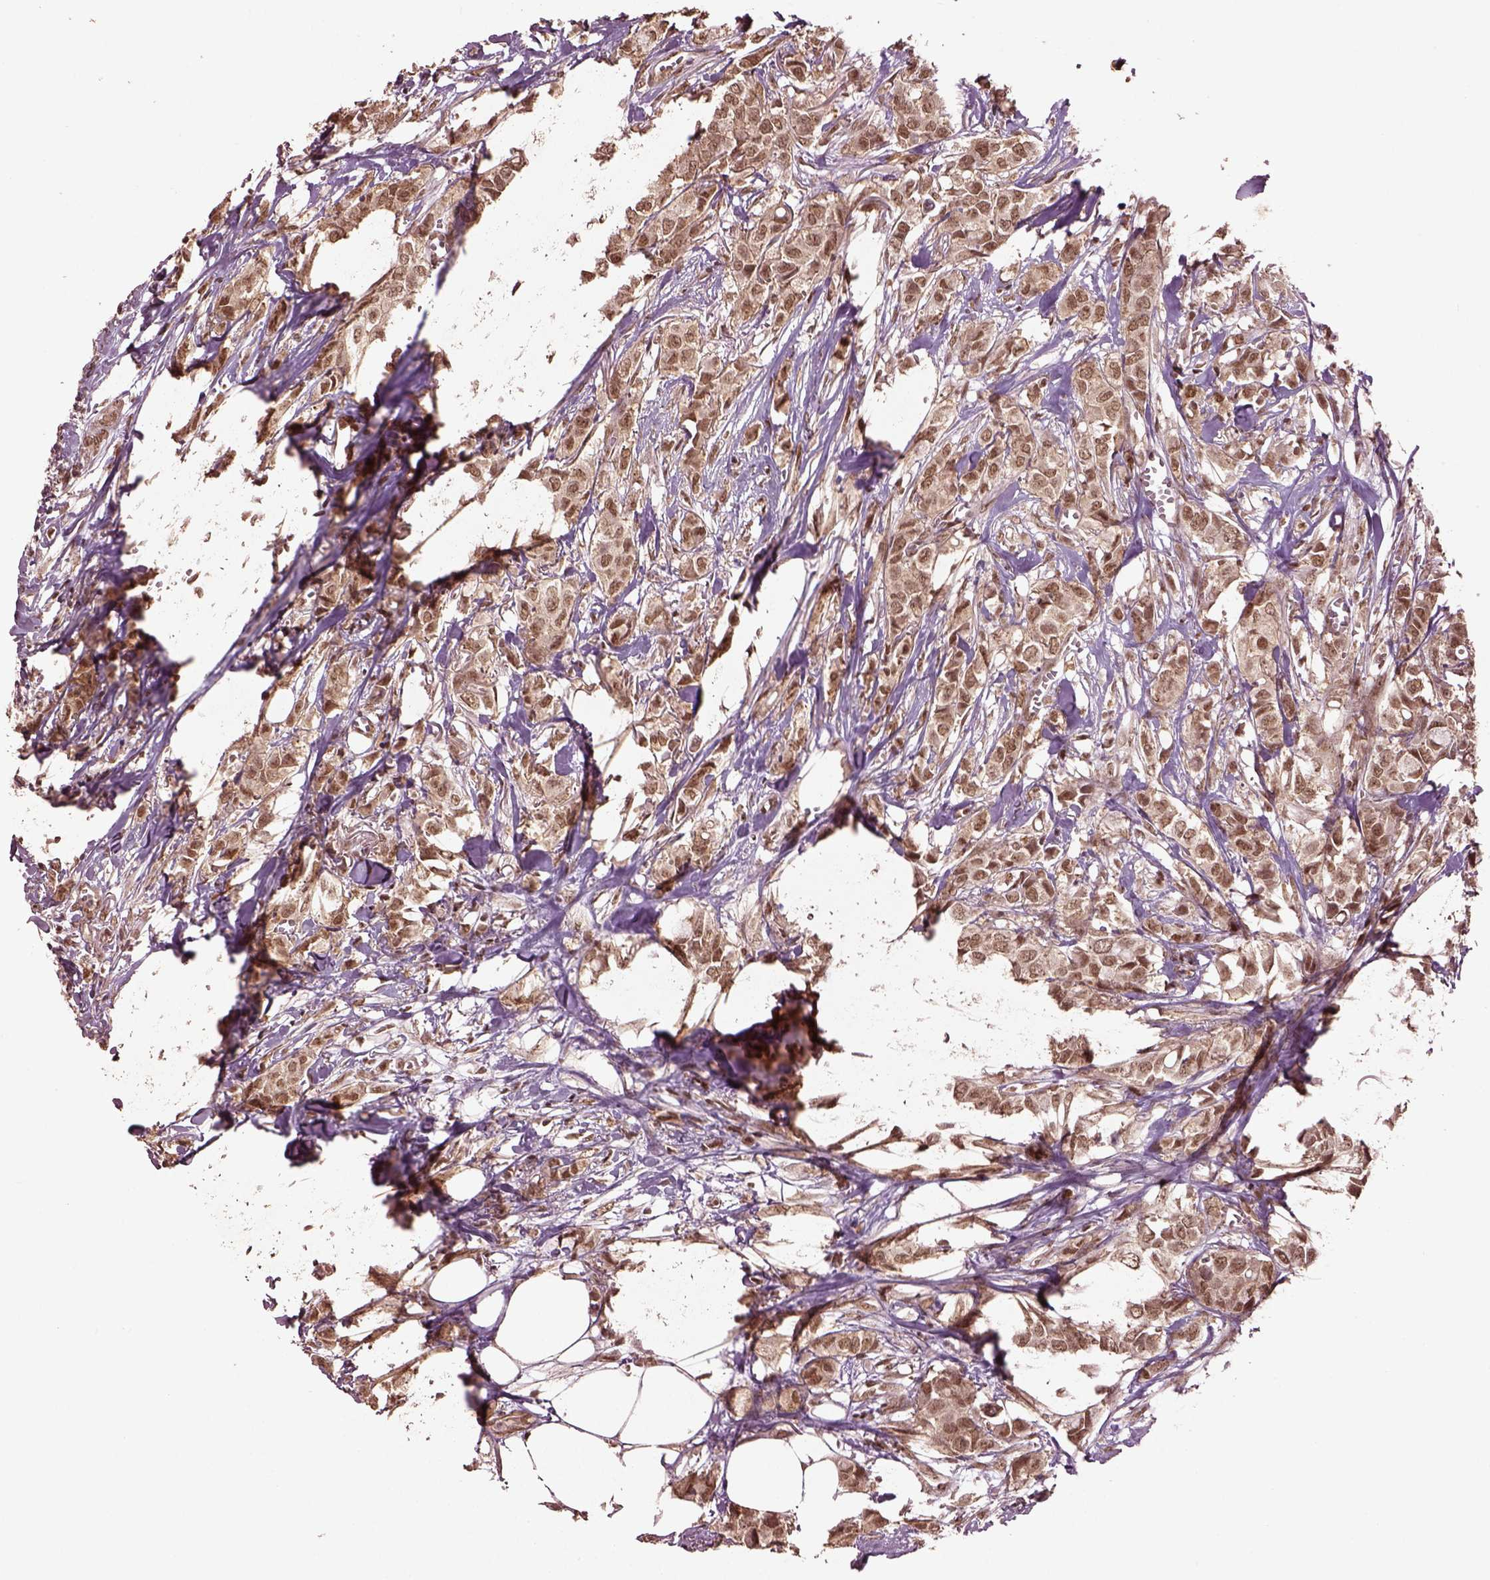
{"staining": {"intensity": "moderate", "quantity": ">75%", "location": "nuclear"}, "tissue": "breast cancer", "cell_type": "Tumor cells", "image_type": "cancer", "snomed": [{"axis": "morphology", "description": "Duct carcinoma"}, {"axis": "topography", "description": "Breast"}], "caption": "The image demonstrates immunohistochemical staining of breast cancer. There is moderate nuclear positivity is seen in approximately >75% of tumor cells.", "gene": "BRD9", "patient": {"sex": "female", "age": 85}}